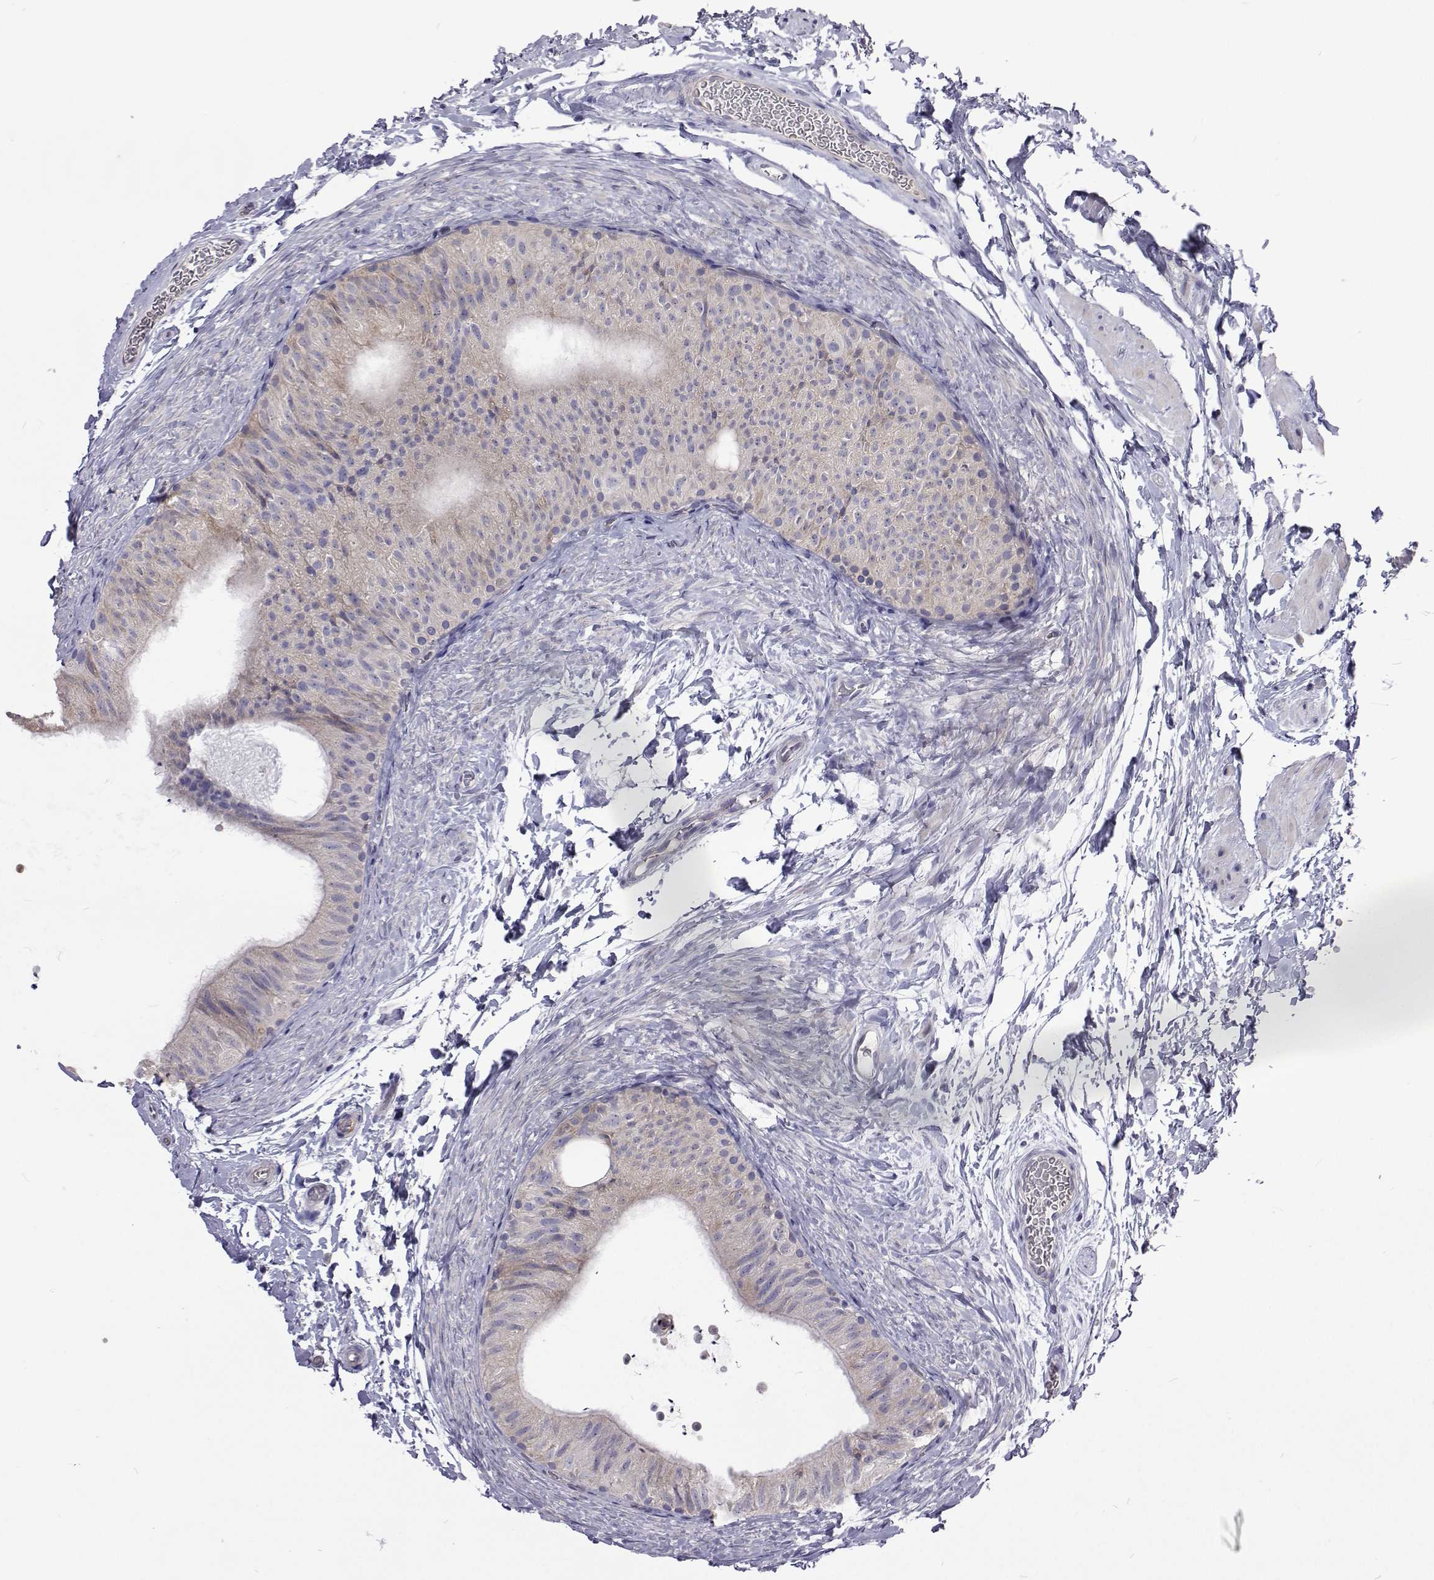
{"staining": {"intensity": "negative", "quantity": "none", "location": "none"}, "tissue": "epididymis", "cell_type": "Glandular cells", "image_type": "normal", "snomed": [{"axis": "morphology", "description": "Normal tissue, NOS"}, {"axis": "topography", "description": "Epididymis, spermatic cord, NOS"}, {"axis": "topography", "description": "Epididymis"}], "caption": "An IHC image of benign epididymis is shown. There is no staining in glandular cells of epididymis.", "gene": "NPR3", "patient": {"sex": "male", "age": 31}}